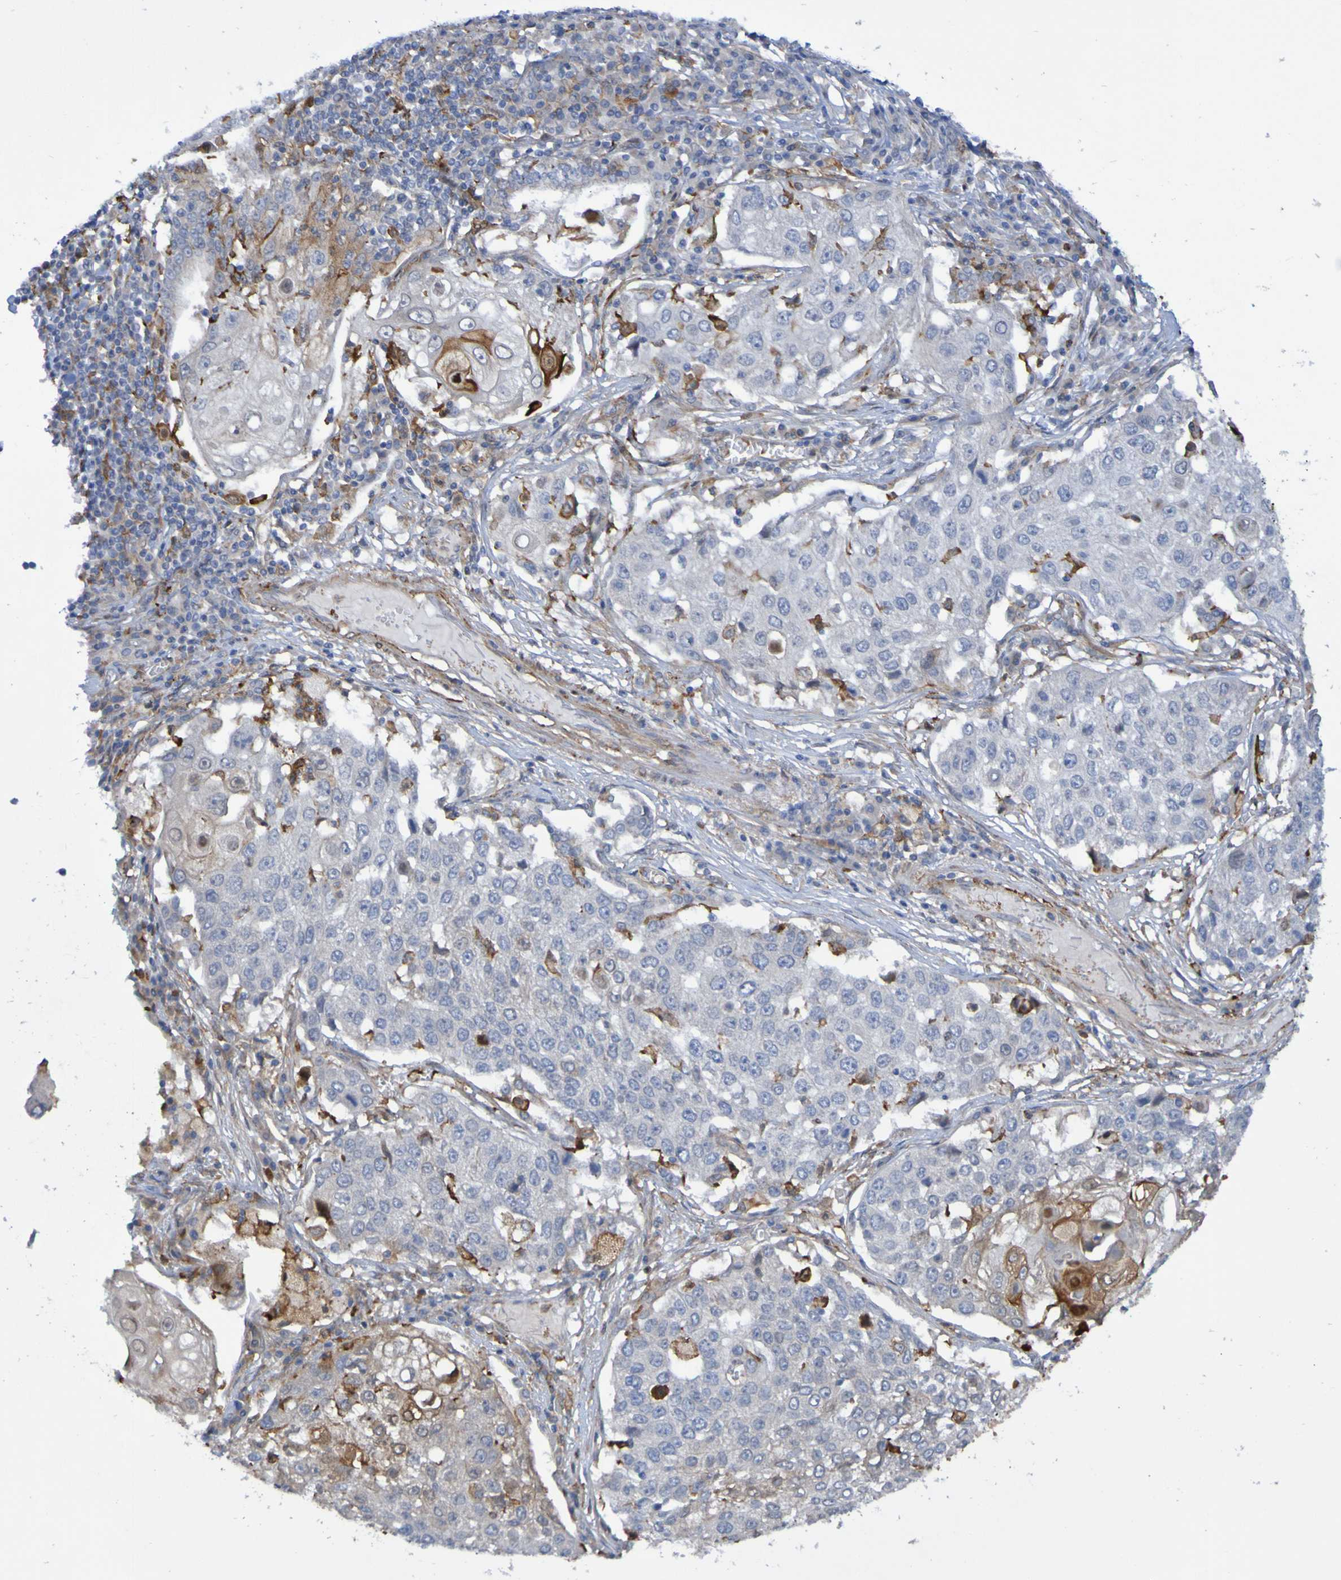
{"staining": {"intensity": "strong", "quantity": "<25%", "location": "cytoplasmic/membranous"}, "tissue": "lung cancer", "cell_type": "Tumor cells", "image_type": "cancer", "snomed": [{"axis": "morphology", "description": "Squamous cell carcinoma, NOS"}, {"axis": "topography", "description": "Lung"}], "caption": "Tumor cells show medium levels of strong cytoplasmic/membranous positivity in approximately <25% of cells in human lung cancer (squamous cell carcinoma).", "gene": "SCRG1", "patient": {"sex": "male", "age": 71}}